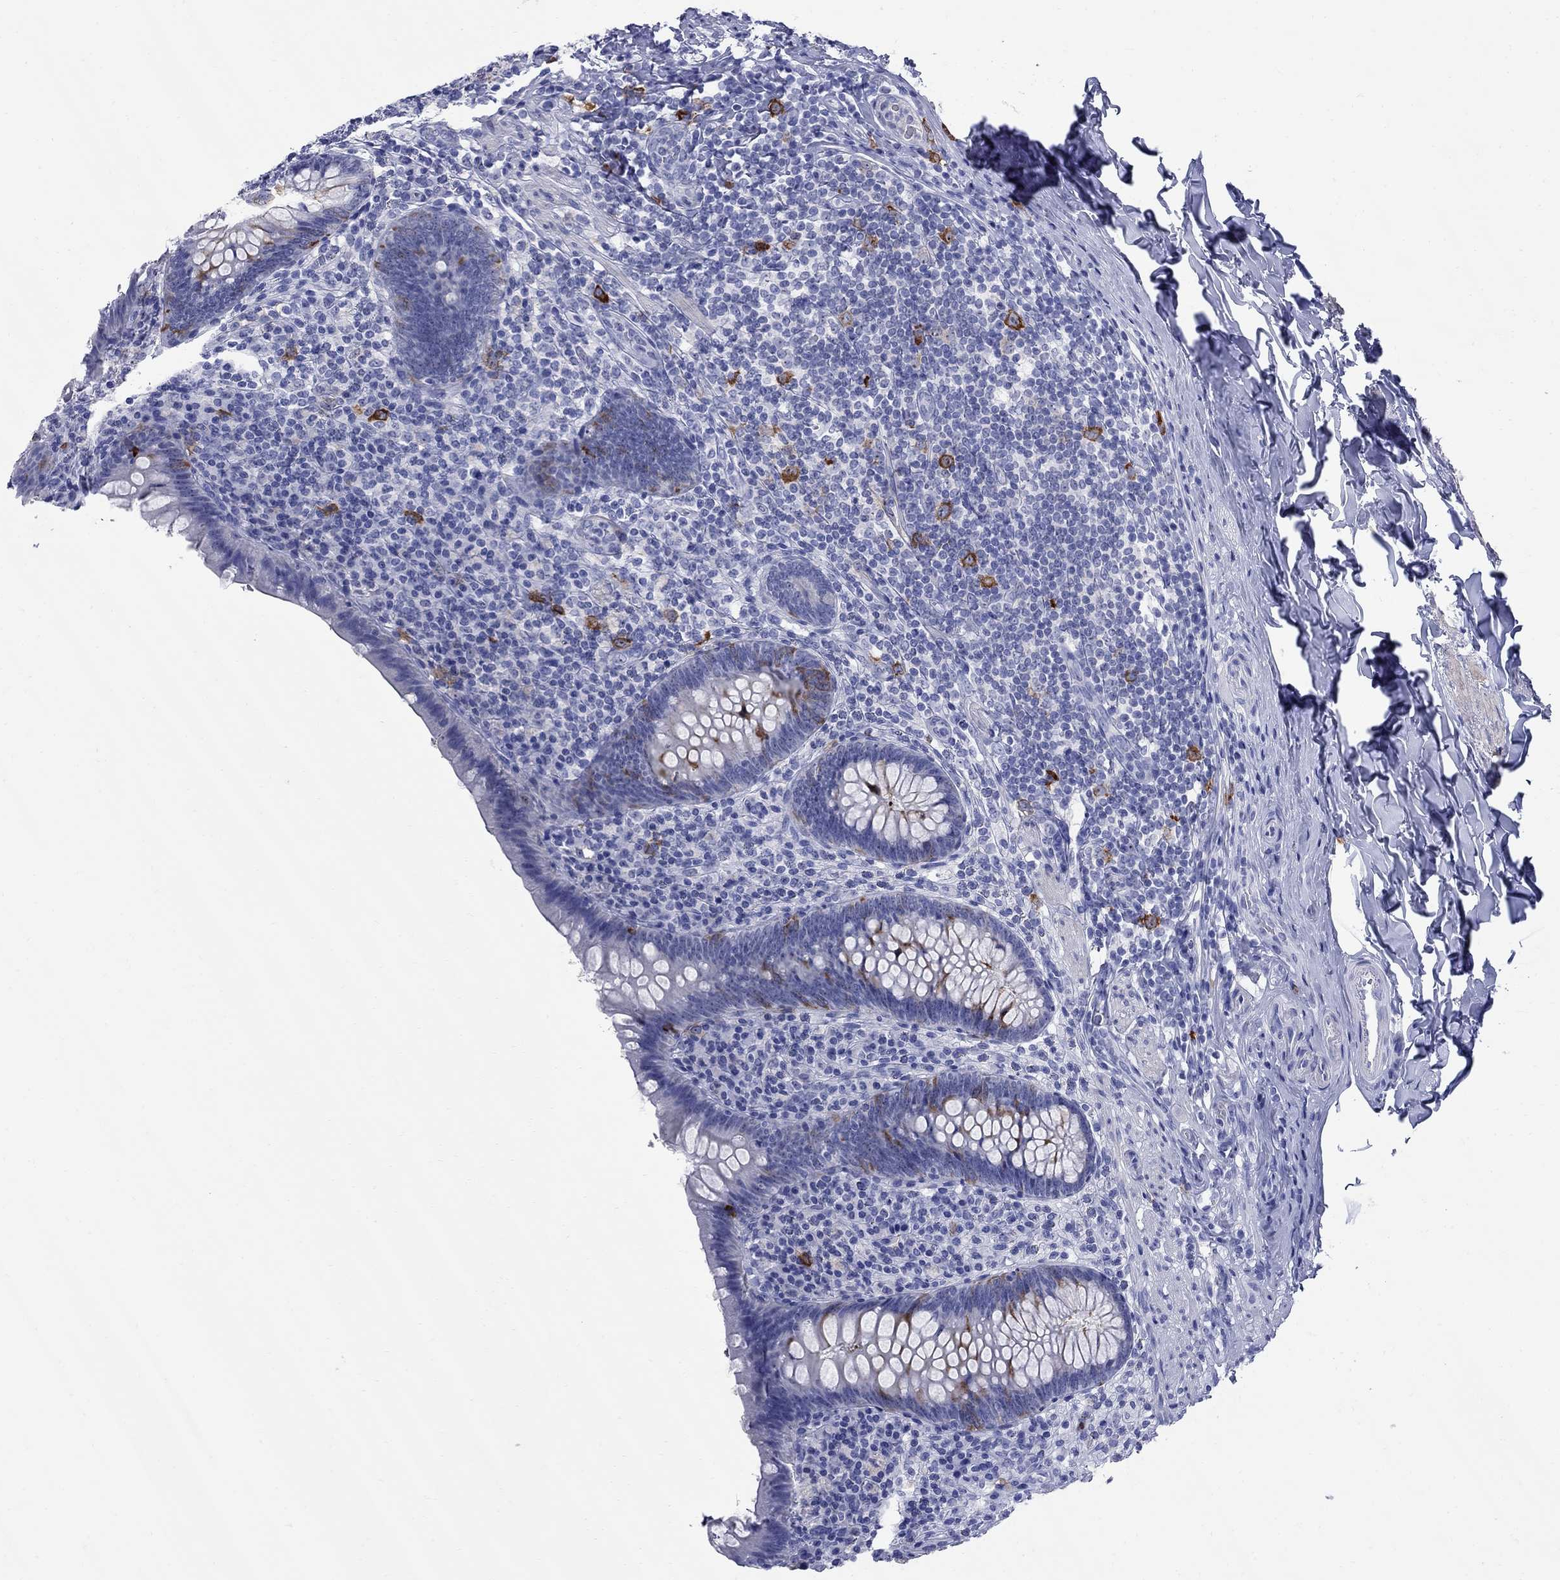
{"staining": {"intensity": "strong", "quantity": "<25%", "location": "cytoplasmic/membranous"}, "tissue": "appendix", "cell_type": "Glandular cells", "image_type": "normal", "snomed": [{"axis": "morphology", "description": "Normal tissue, NOS"}, {"axis": "topography", "description": "Appendix"}], "caption": "High-magnification brightfield microscopy of benign appendix stained with DAB (brown) and counterstained with hematoxylin (blue). glandular cells exhibit strong cytoplasmic/membranous positivity is present in about<25% of cells.", "gene": "TACC3", "patient": {"sex": "male", "age": 47}}